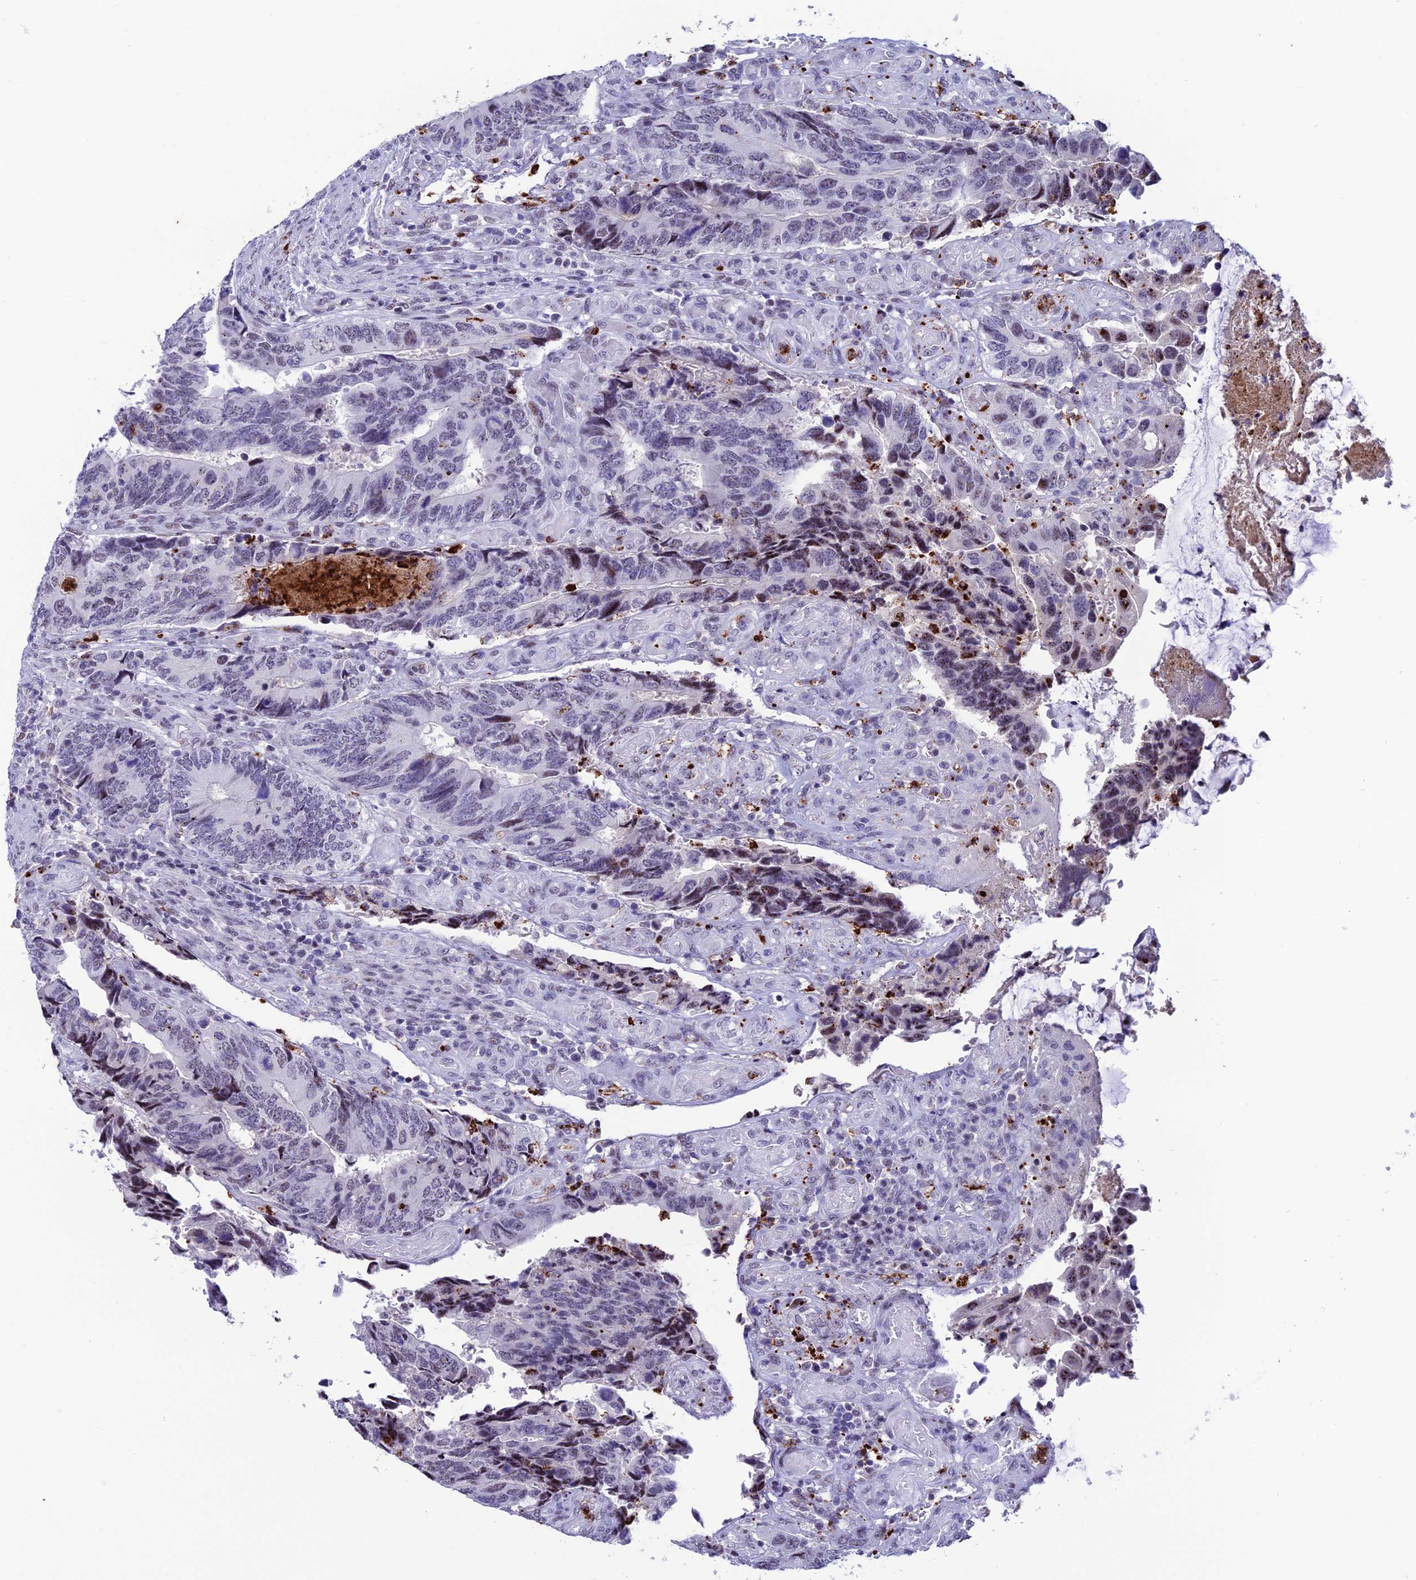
{"staining": {"intensity": "weak", "quantity": "25%-75%", "location": "nuclear"}, "tissue": "colorectal cancer", "cell_type": "Tumor cells", "image_type": "cancer", "snomed": [{"axis": "morphology", "description": "Adenocarcinoma, NOS"}, {"axis": "topography", "description": "Colon"}], "caption": "This photomicrograph displays colorectal cancer (adenocarcinoma) stained with immunohistochemistry (IHC) to label a protein in brown. The nuclear of tumor cells show weak positivity for the protein. Nuclei are counter-stained blue.", "gene": "MFSD2B", "patient": {"sex": "male", "age": 87}}